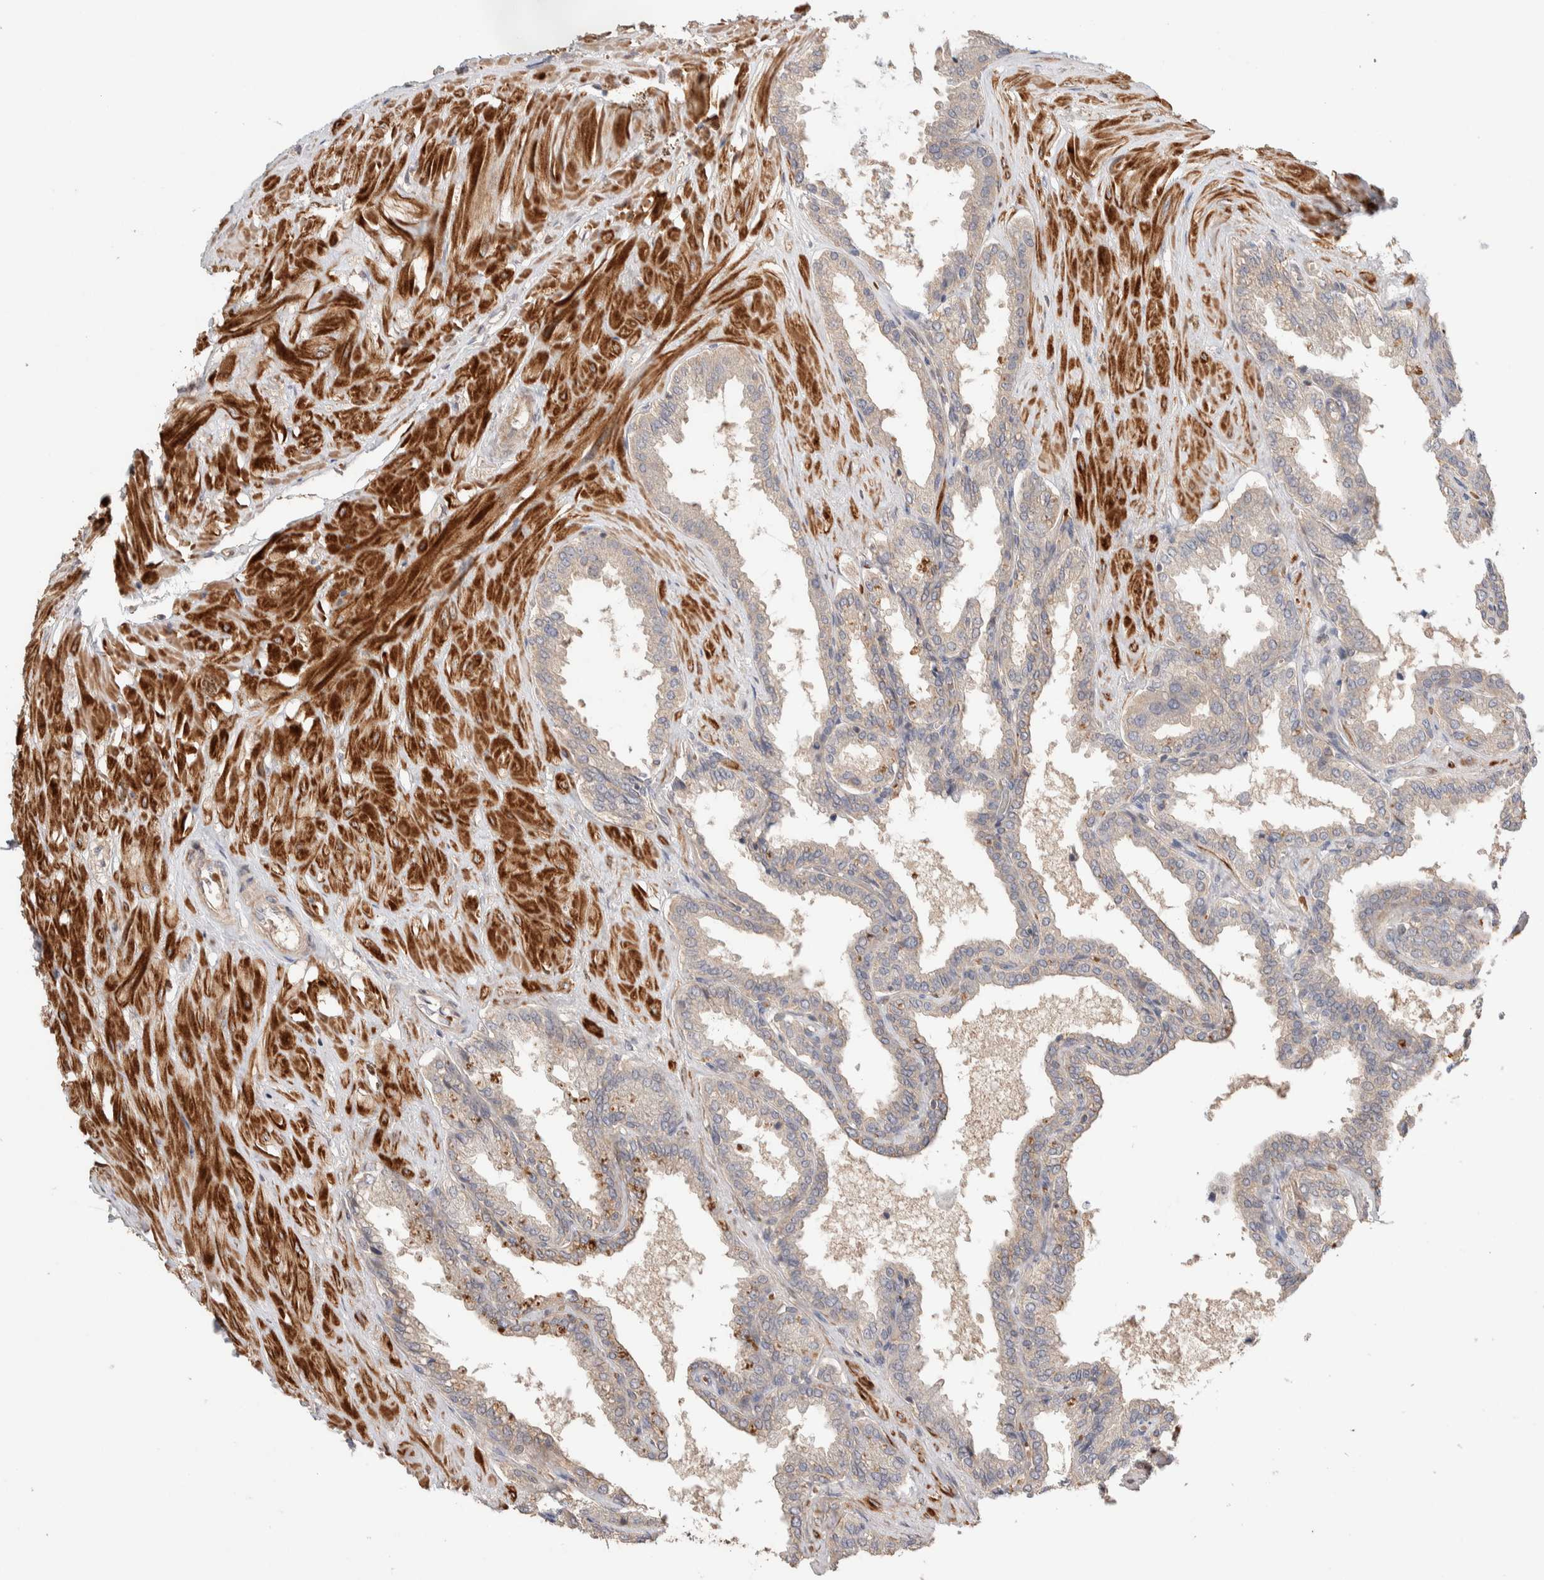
{"staining": {"intensity": "weak", "quantity": "<25%", "location": "cytoplasmic/membranous"}, "tissue": "seminal vesicle", "cell_type": "Glandular cells", "image_type": "normal", "snomed": [{"axis": "morphology", "description": "Normal tissue, NOS"}, {"axis": "topography", "description": "Seminal veicle"}], "caption": "Image shows no significant protein positivity in glandular cells of normal seminal vesicle. (Brightfield microscopy of DAB IHC at high magnification).", "gene": "WDR91", "patient": {"sex": "male", "age": 46}}